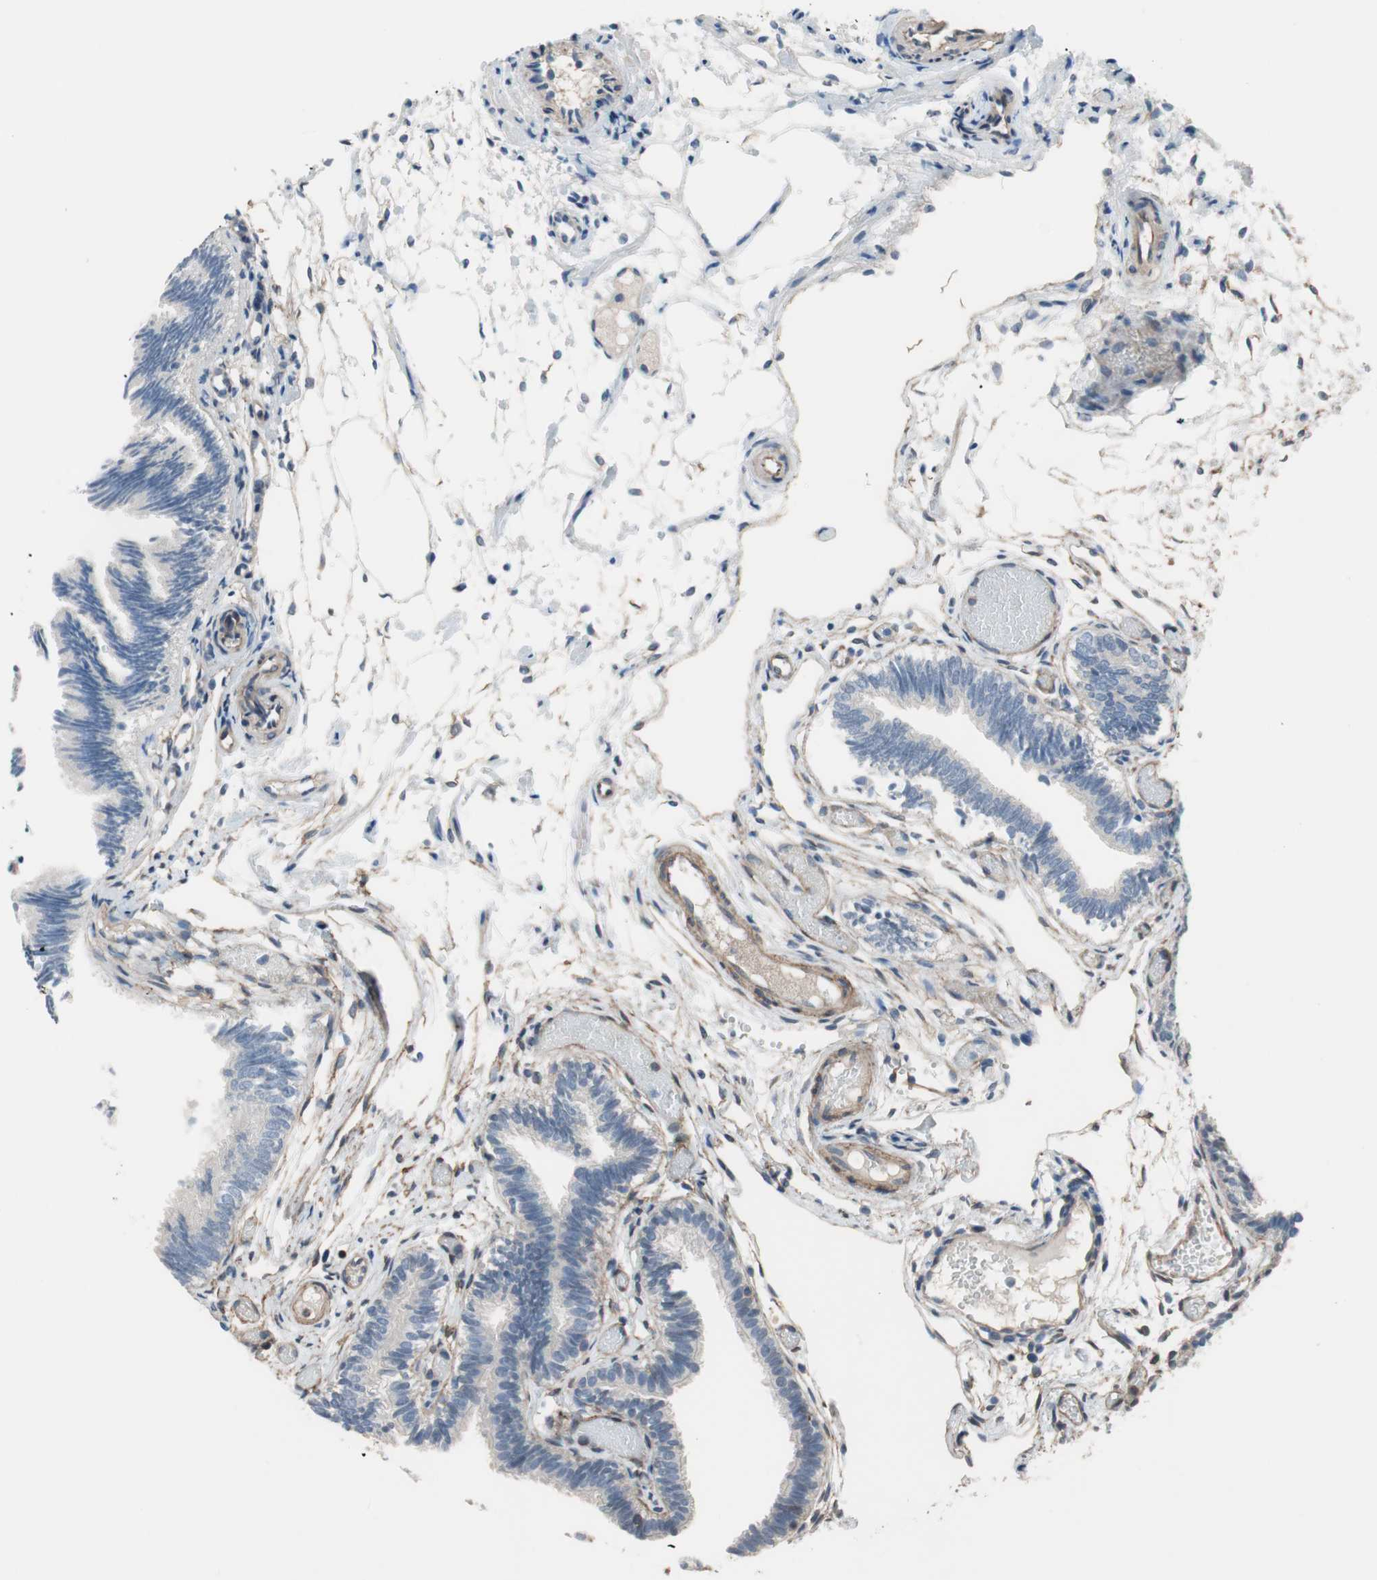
{"staining": {"intensity": "negative", "quantity": "none", "location": "none"}, "tissue": "fallopian tube", "cell_type": "Glandular cells", "image_type": "normal", "snomed": [{"axis": "morphology", "description": "Normal tissue, NOS"}, {"axis": "topography", "description": "Fallopian tube"}], "caption": "DAB (3,3'-diaminobenzidine) immunohistochemical staining of unremarkable fallopian tube shows no significant staining in glandular cells. (Immunohistochemistry, brightfield microscopy, high magnification).", "gene": "GRHL1", "patient": {"sex": "female", "age": 29}}